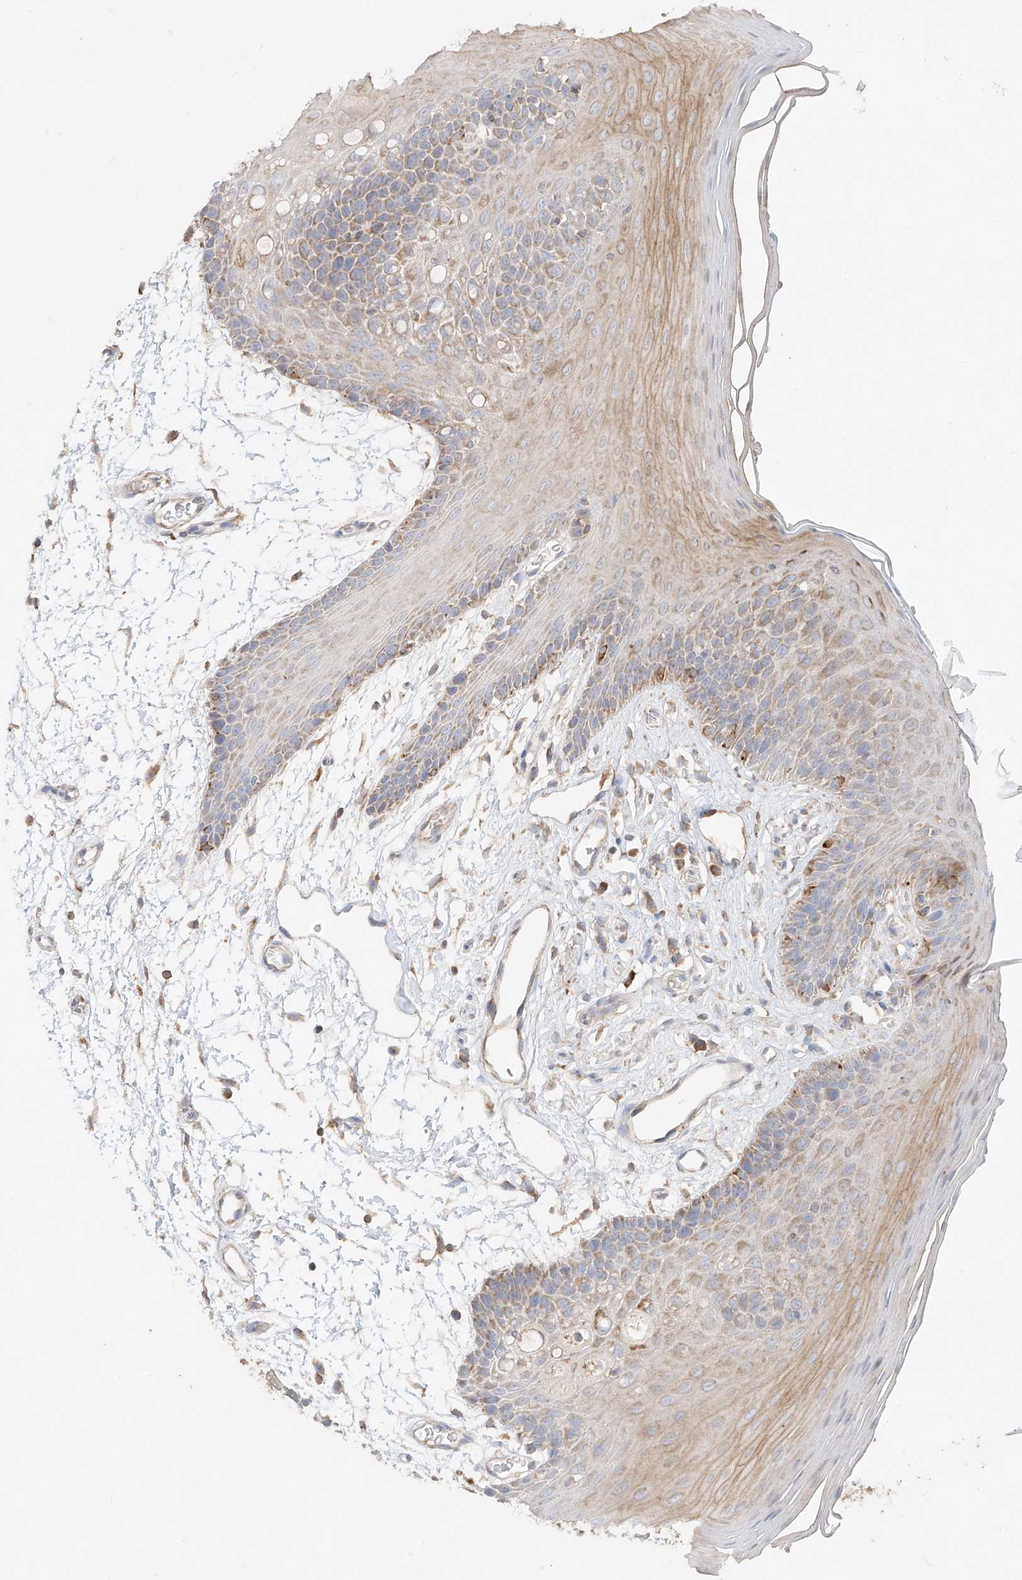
{"staining": {"intensity": "moderate", "quantity": "<25%", "location": "cytoplasmic/membranous"}, "tissue": "oral mucosa", "cell_type": "Squamous epithelial cells", "image_type": "normal", "snomed": [{"axis": "morphology", "description": "Normal tissue, NOS"}, {"axis": "topography", "description": "Skeletal muscle"}, {"axis": "topography", "description": "Oral tissue"}, {"axis": "topography", "description": "Salivary gland"}, {"axis": "topography", "description": "Peripheral nerve tissue"}], "caption": "Unremarkable oral mucosa reveals moderate cytoplasmic/membranous positivity in approximately <25% of squamous epithelial cells (DAB IHC with brightfield microscopy, high magnification)..", "gene": "COLGALT2", "patient": {"sex": "male", "age": 54}}